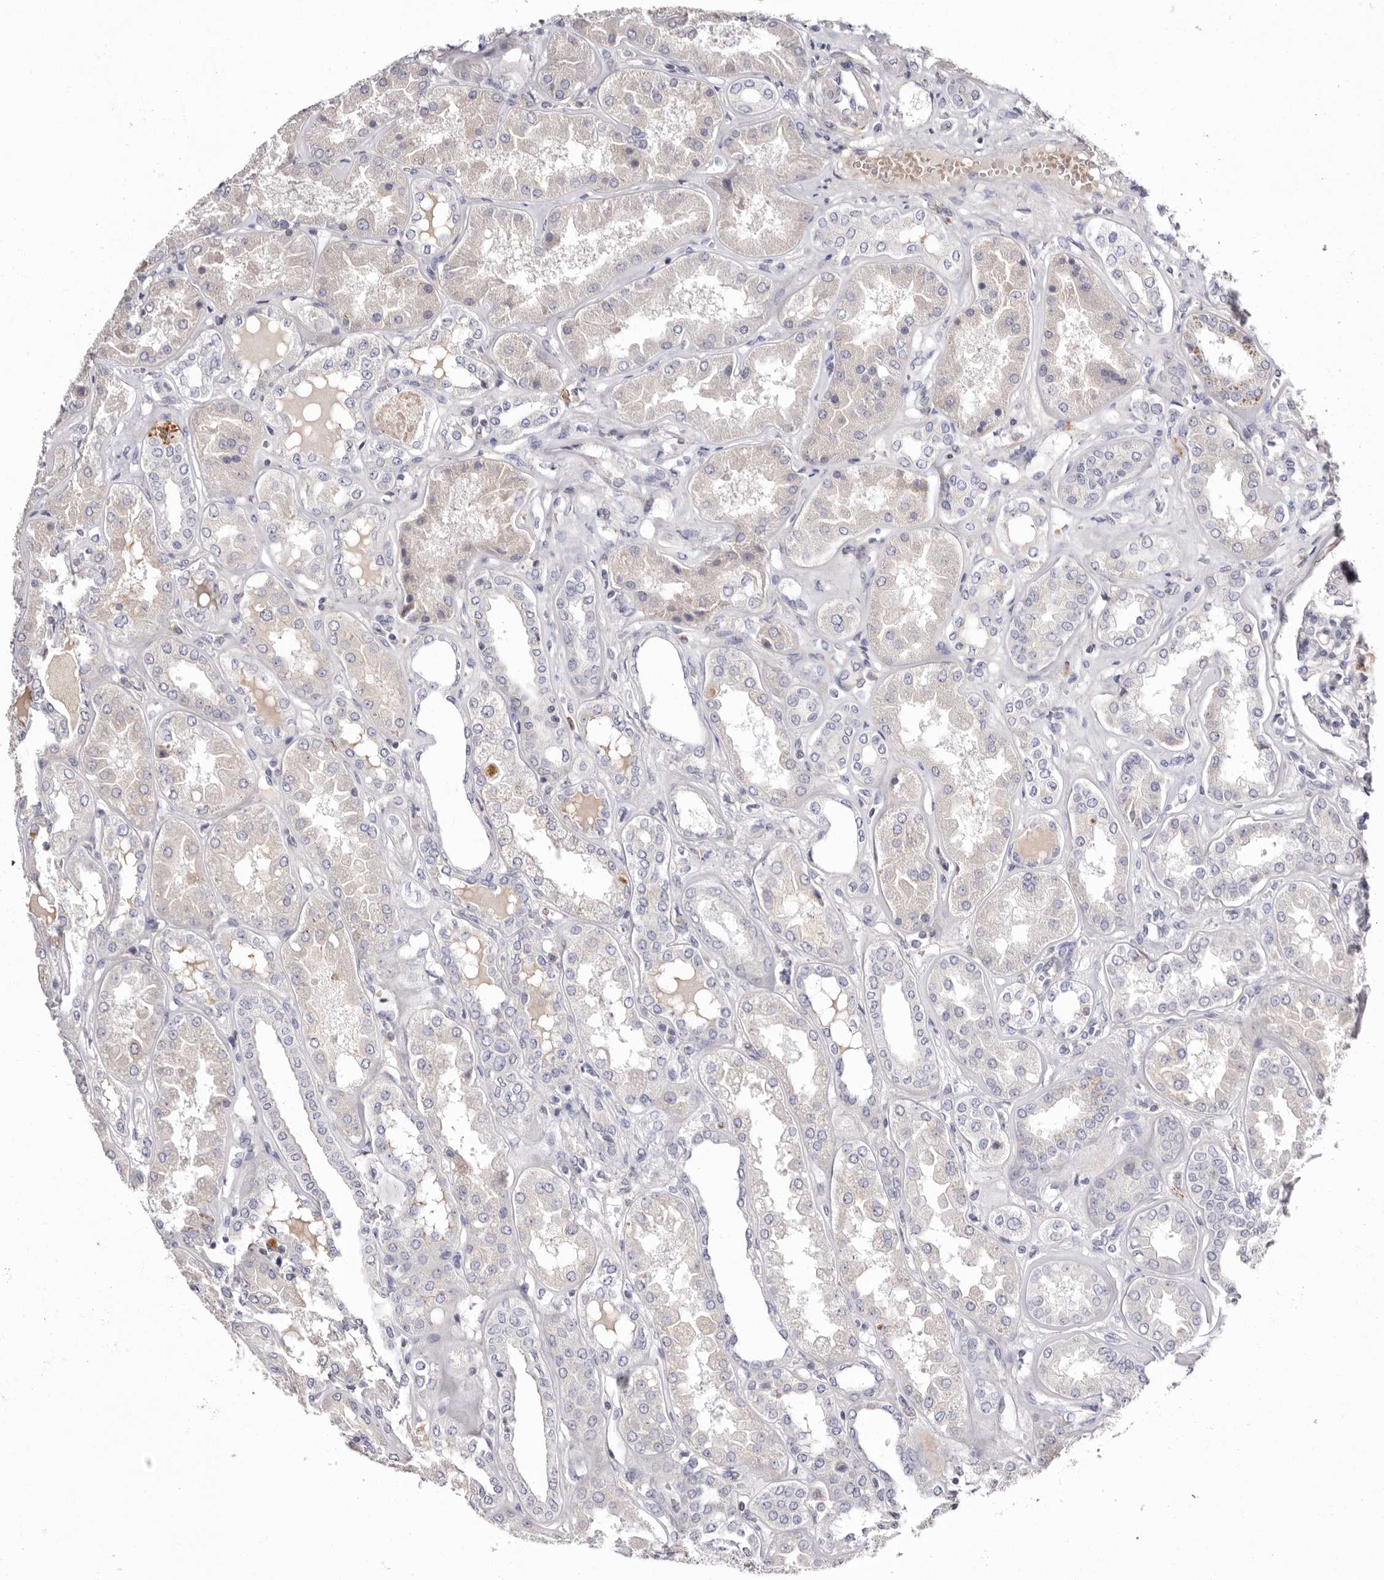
{"staining": {"intensity": "negative", "quantity": "none", "location": "none"}, "tissue": "kidney", "cell_type": "Cells in glomeruli", "image_type": "normal", "snomed": [{"axis": "morphology", "description": "Normal tissue, NOS"}, {"axis": "topography", "description": "Kidney"}], "caption": "Immunohistochemistry (IHC) micrograph of normal kidney: human kidney stained with DAB displays no significant protein positivity in cells in glomeruli.", "gene": "S1PR5", "patient": {"sex": "female", "age": 56}}